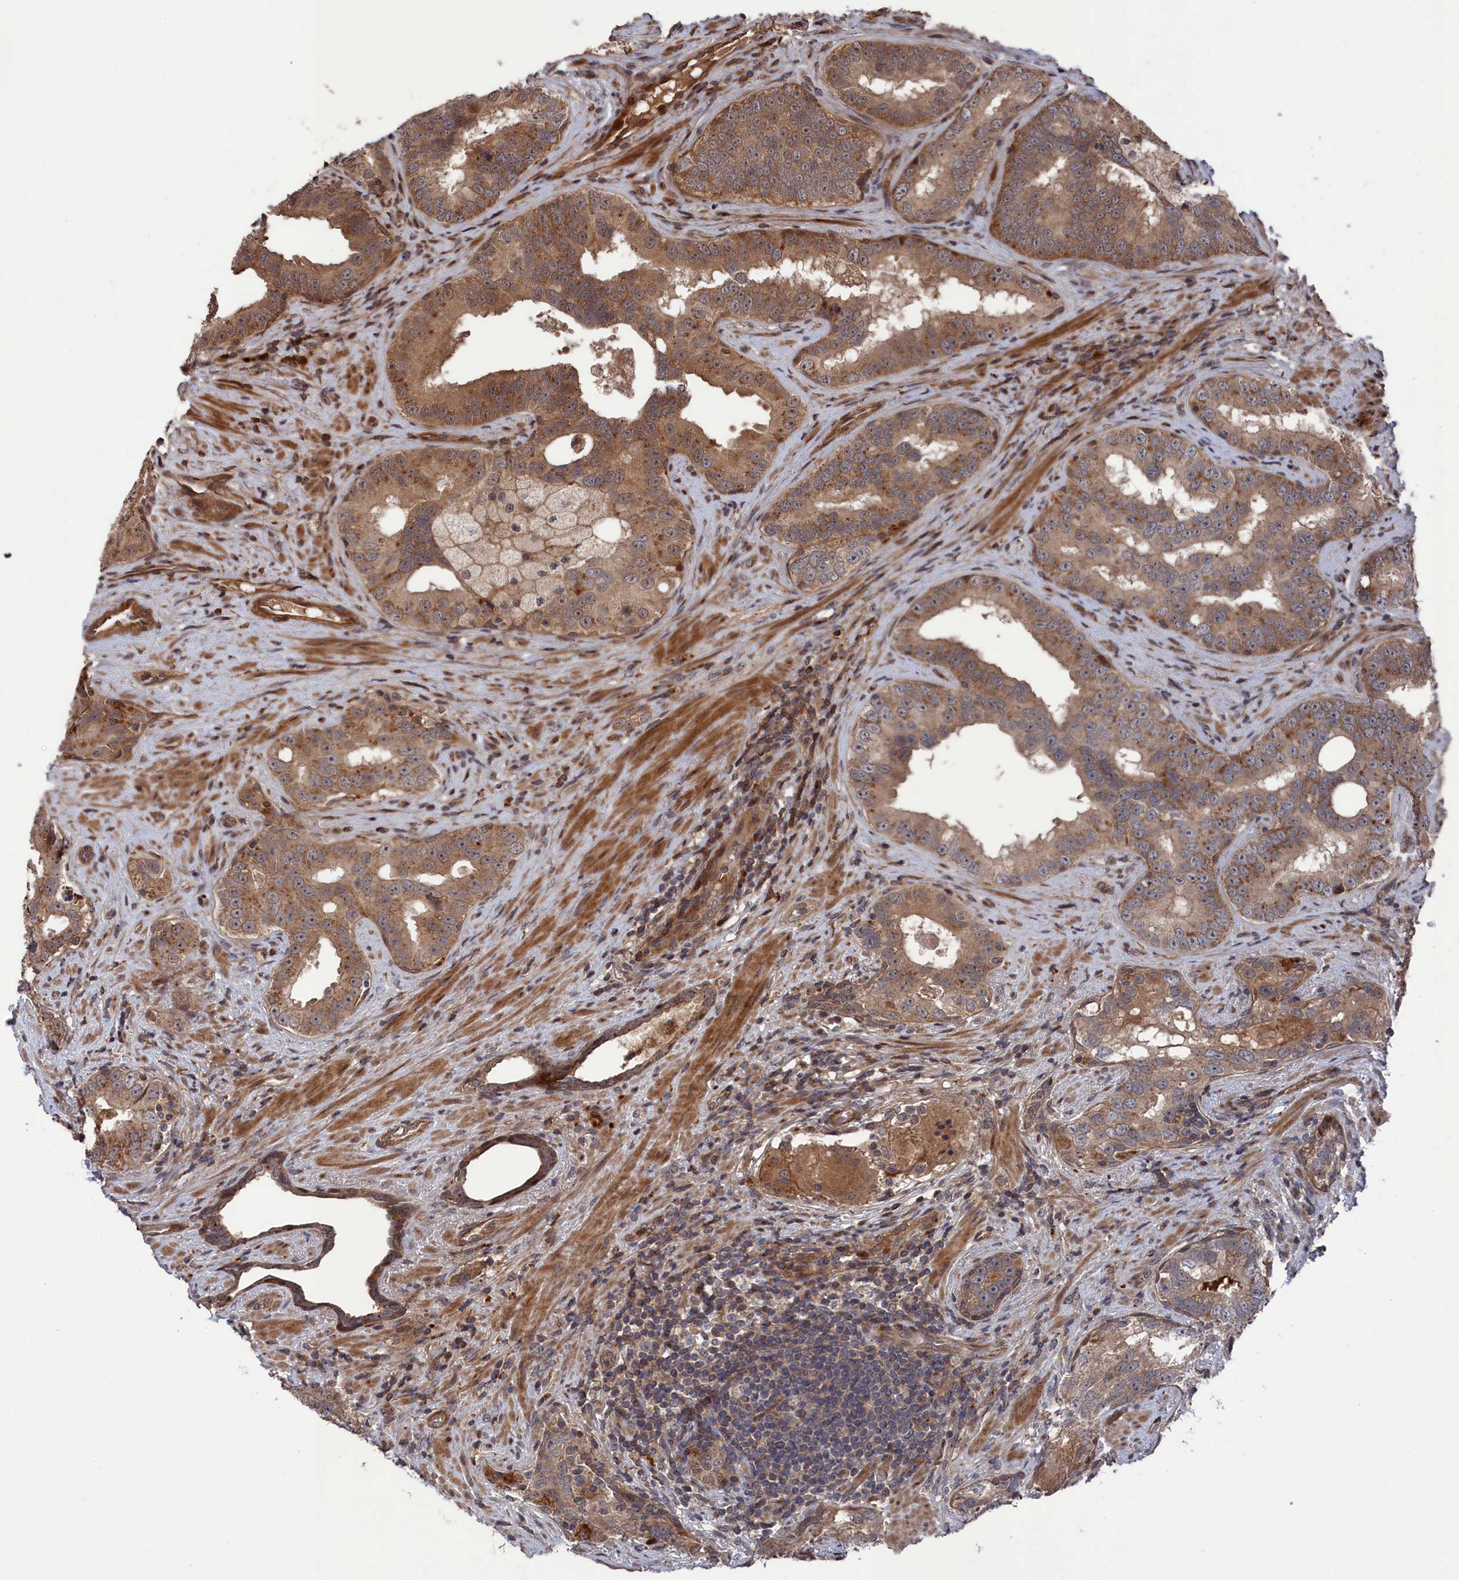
{"staining": {"intensity": "moderate", "quantity": ">75%", "location": "cytoplasmic/membranous"}, "tissue": "prostate cancer", "cell_type": "Tumor cells", "image_type": "cancer", "snomed": [{"axis": "morphology", "description": "Adenocarcinoma, High grade"}, {"axis": "topography", "description": "Prostate"}], "caption": "Immunohistochemistry (IHC) of human prostate adenocarcinoma (high-grade) demonstrates medium levels of moderate cytoplasmic/membranous positivity in approximately >75% of tumor cells.", "gene": "PLA2G15", "patient": {"sex": "male", "age": 70}}